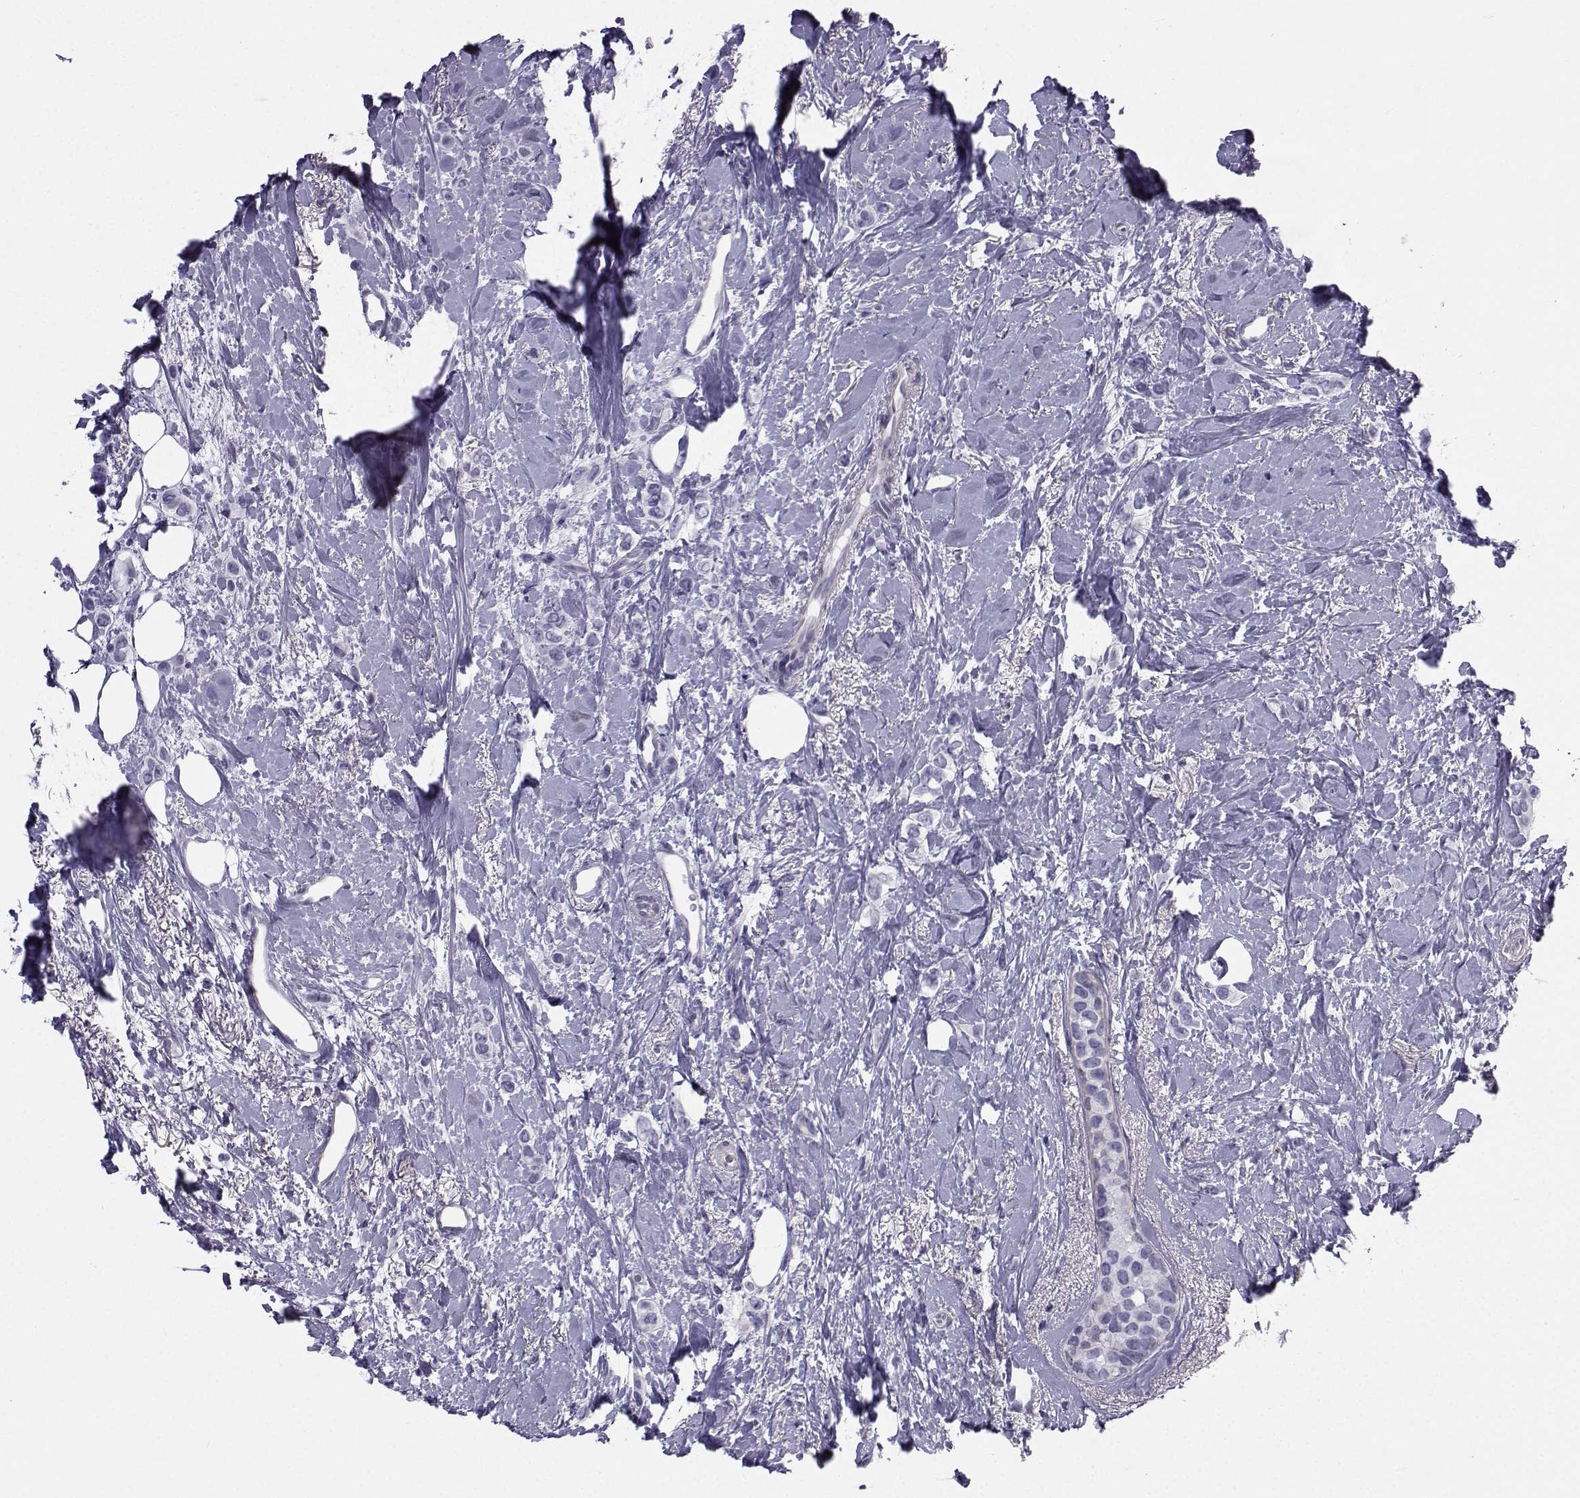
{"staining": {"intensity": "negative", "quantity": "none", "location": "none"}, "tissue": "breast cancer", "cell_type": "Tumor cells", "image_type": "cancer", "snomed": [{"axis": "morphology", "description": "Lobular carcinoma"}, {"axis": "topography", "description": "Breast"}], "caption": "The image demonstrates no significant staining in tumor cells of breast lobular carcinoma.", "gene": "SPANXD", "patient": {"sex": "female", "age": 66}}